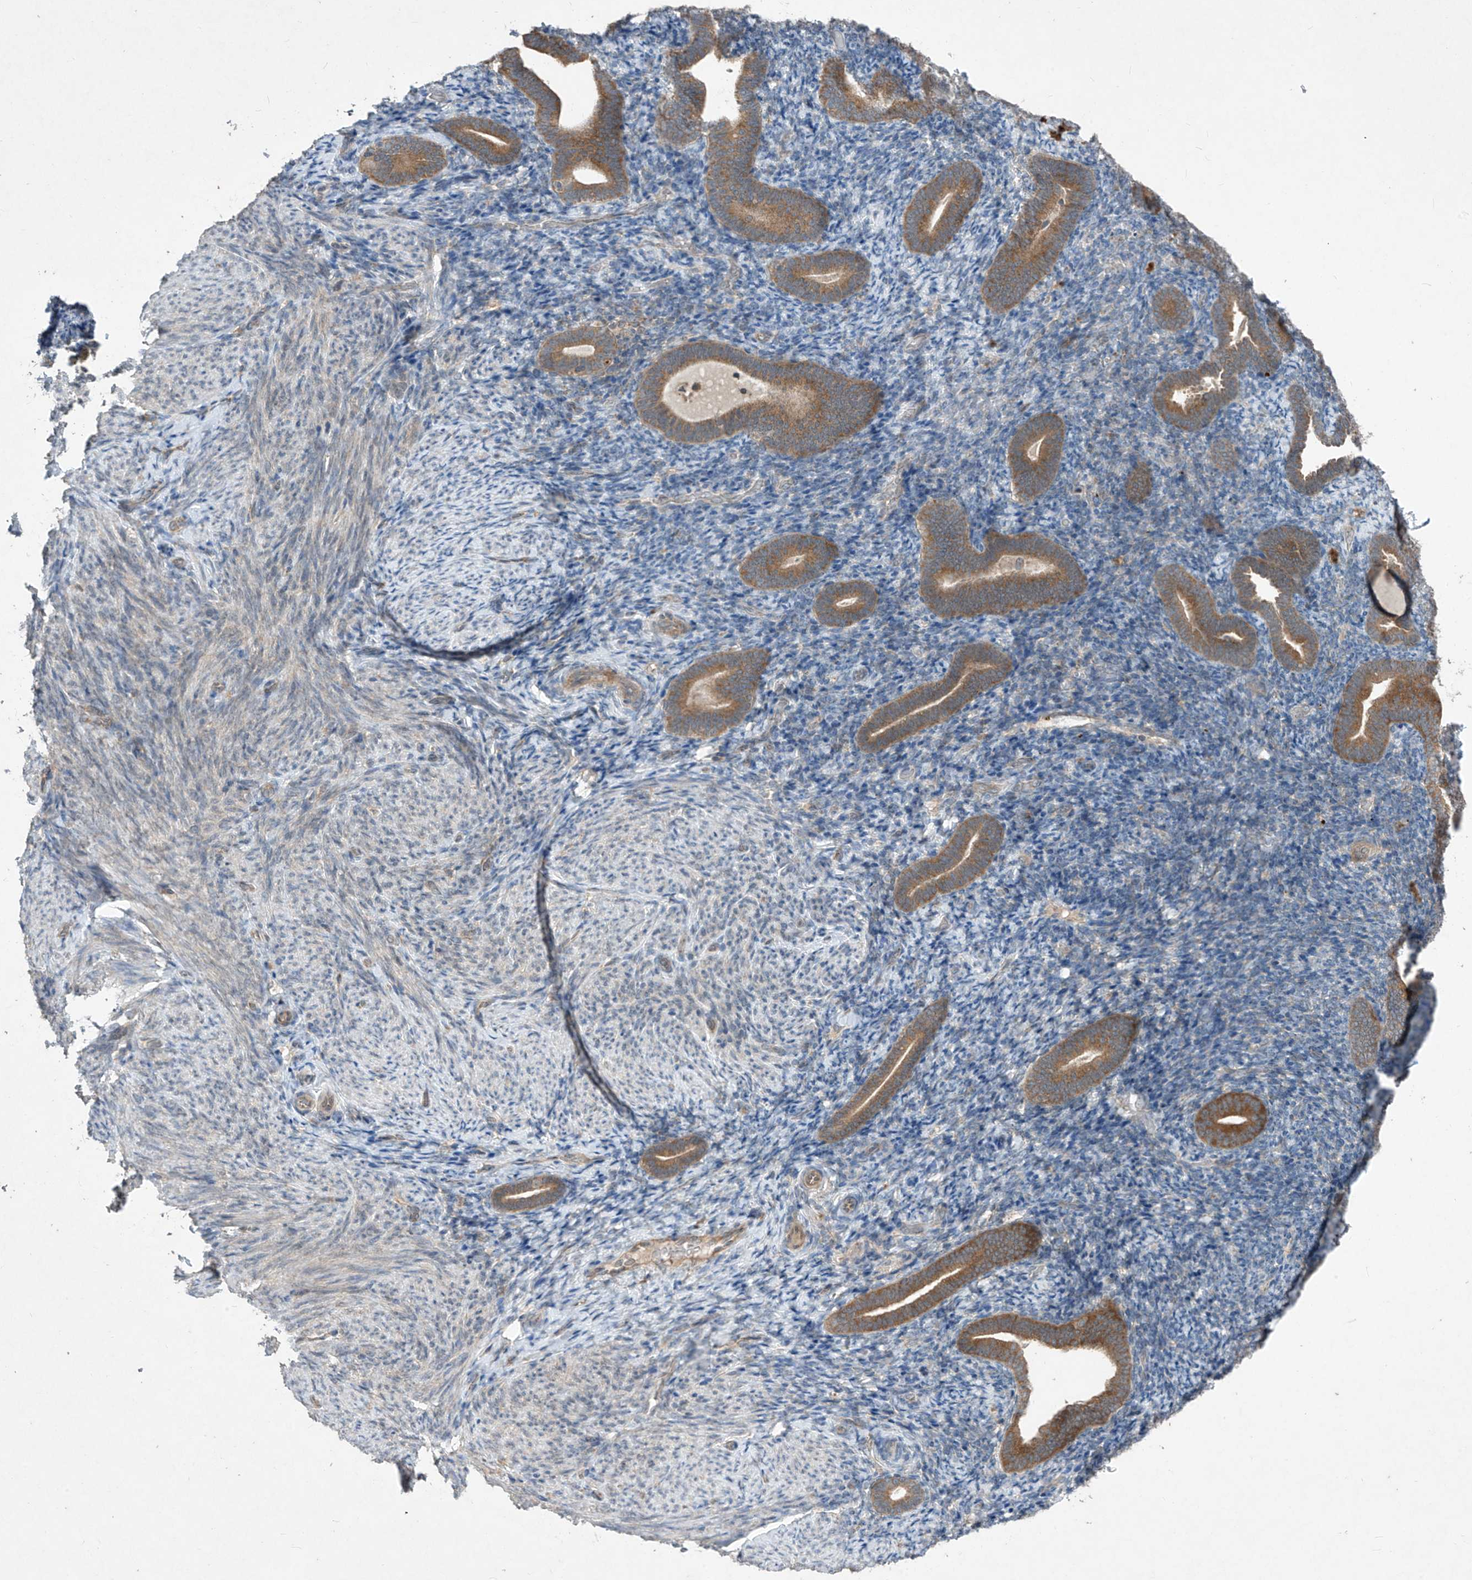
{"staining": {"intensity": "negative", "quantity": "none", "location": "none"}, "tissue": "endometrium", "cell_type": "Cells in endometrial stroma", "image_type": "normal", "snomed": [{"axis": "morphology", "description": "Normal tissue, NOS"}, {"axis": "topography", "description": "Endometrium"}], "caption": "Cells in endometrial stroma show no significant protein staining in benign endometrium. (DAB immunohistochemistry visualized using brightfield microscopy, high magnification).", "gene": "RPL34", "patient": {"sex": "female", "age": 51}}